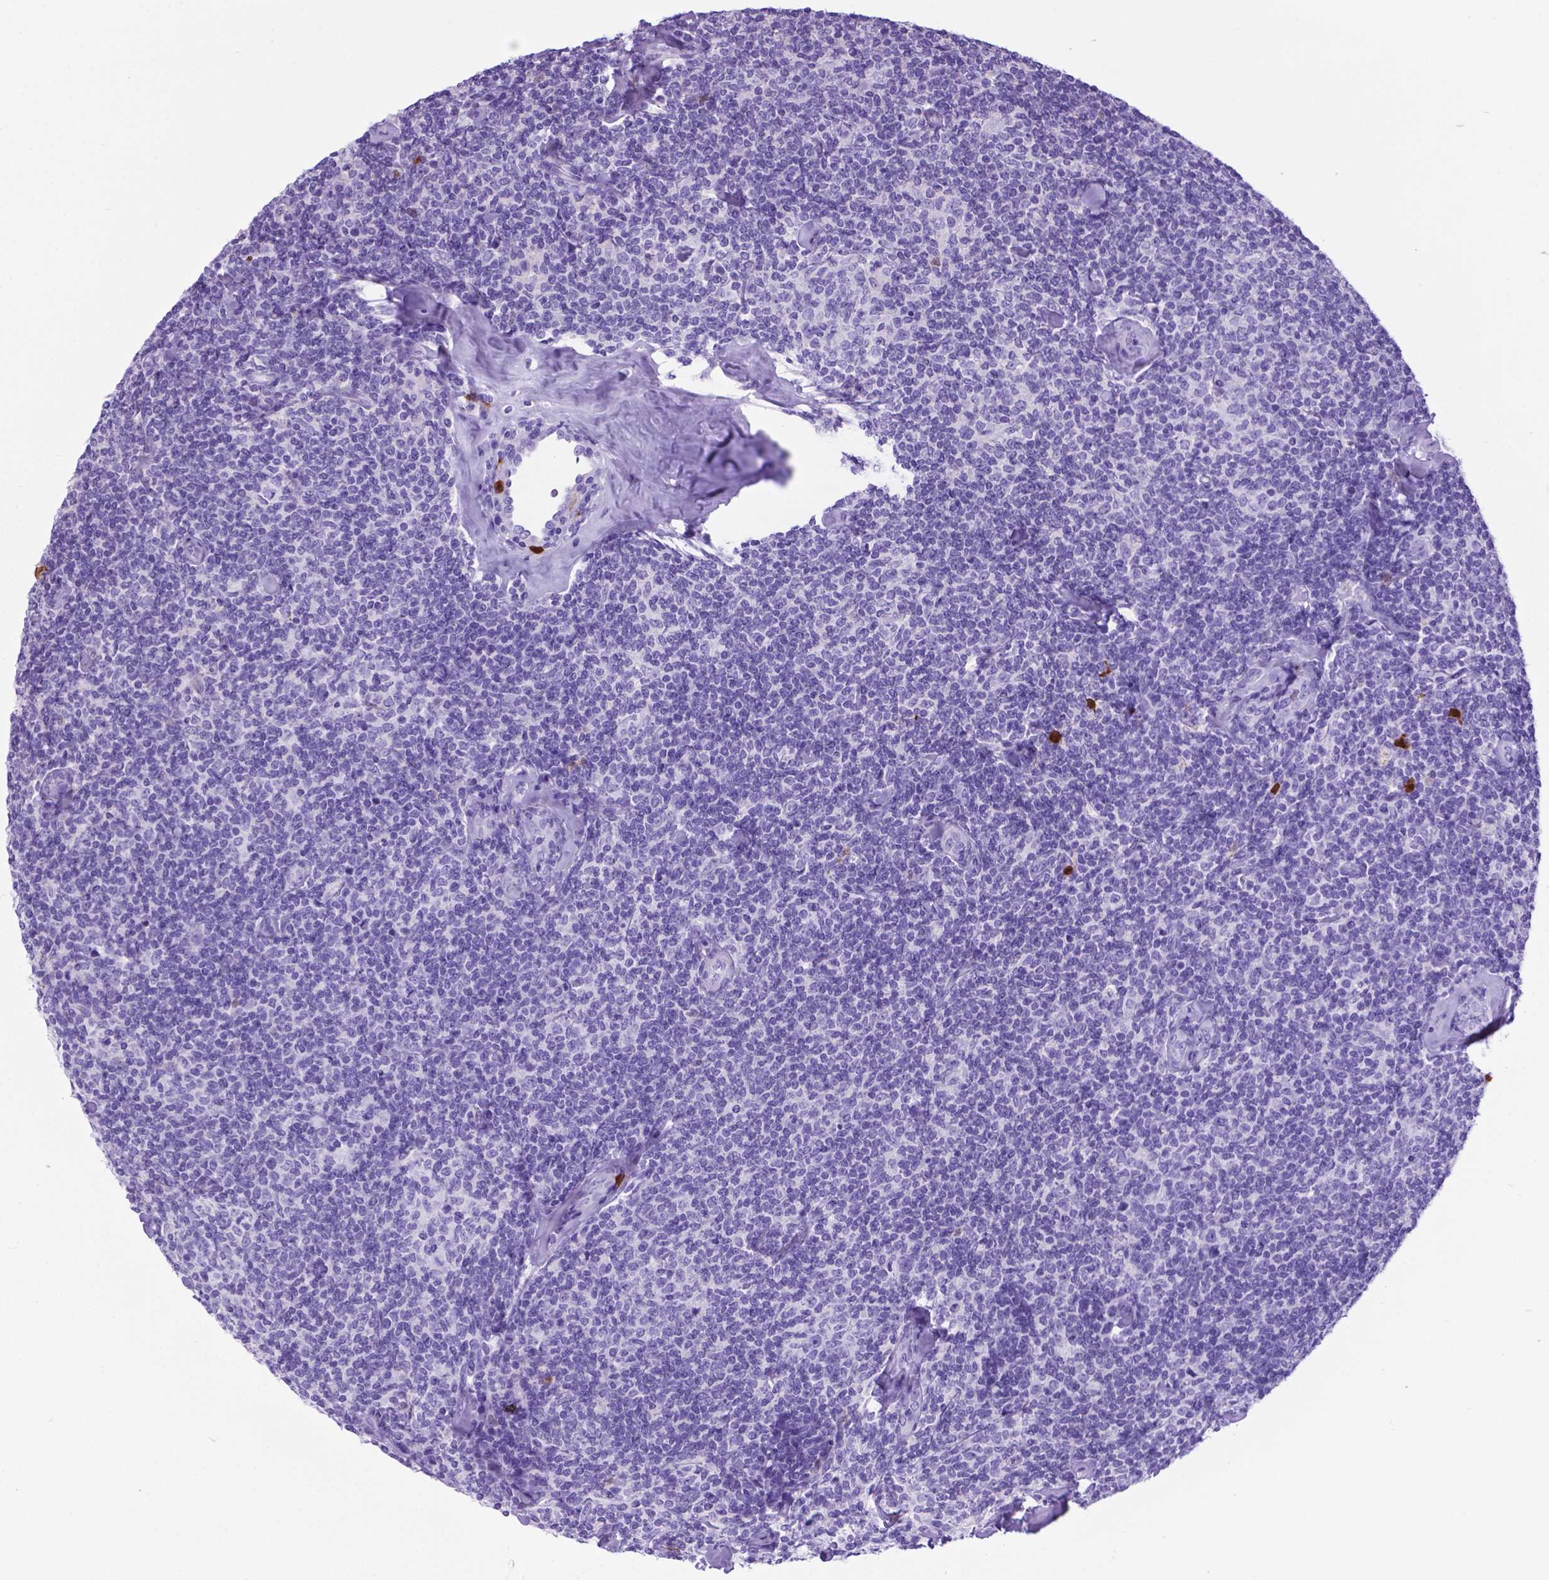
{"staining": {"intensity": "negative", "quantity": "none", "location": "none"}, "tissue": "lymphoma", "cell_type": "Tumor cells", "image_type": "cancer", "snomed": [{"axis": "morphology", "description": "Malignant lymphoma, non-Hodgkin's type, Low grade"}, {"axis": "topography", "description": "Lymph node"}], "caption": "Micrograph shows no significant protein positivity in tumor cells of lymphoma.", "gene": "LZTR1", "patient": {"sex": "female", "age": 56}}